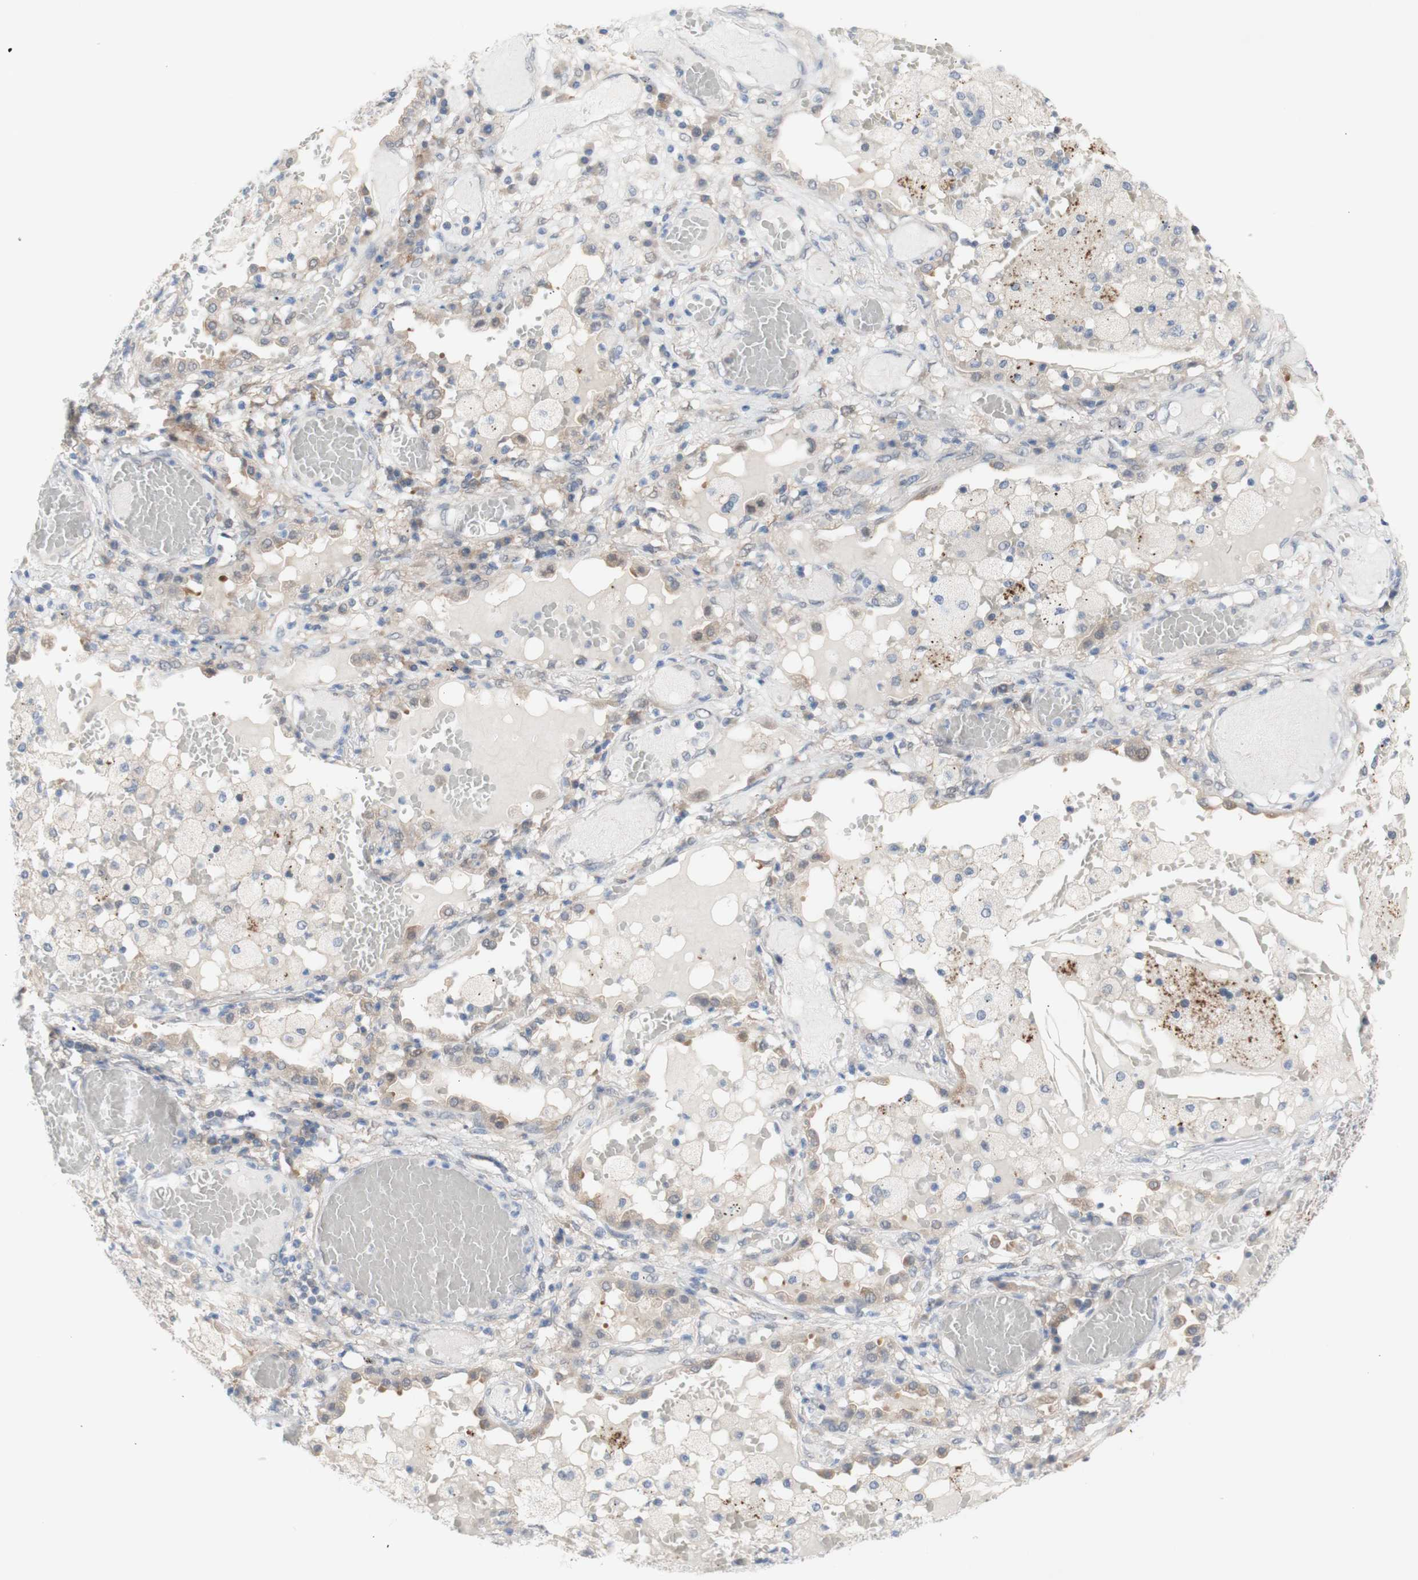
{"staining": {"intensity": "weak", "quantity": "<25%", "location": "cytoplasmic/membranous"}, "tissue": "lung cancer", "cell_type": "Tumor cells", "image_type": "cancer", "snomed": [{"axis": "morphology", "description": "Squamous cell carcinoma, NOS"}, {"axis": "topography", "description": "Lung"}], "caption": "This image is of squamous cell carcinoma (lung) stained with immunohistochemistry to label a protein in brown with the nuclei are counter-stained blue. There is no positivity in tumor cells.", "gene": "PRMT5", "patient": {"sex": "male", "age": 71}}